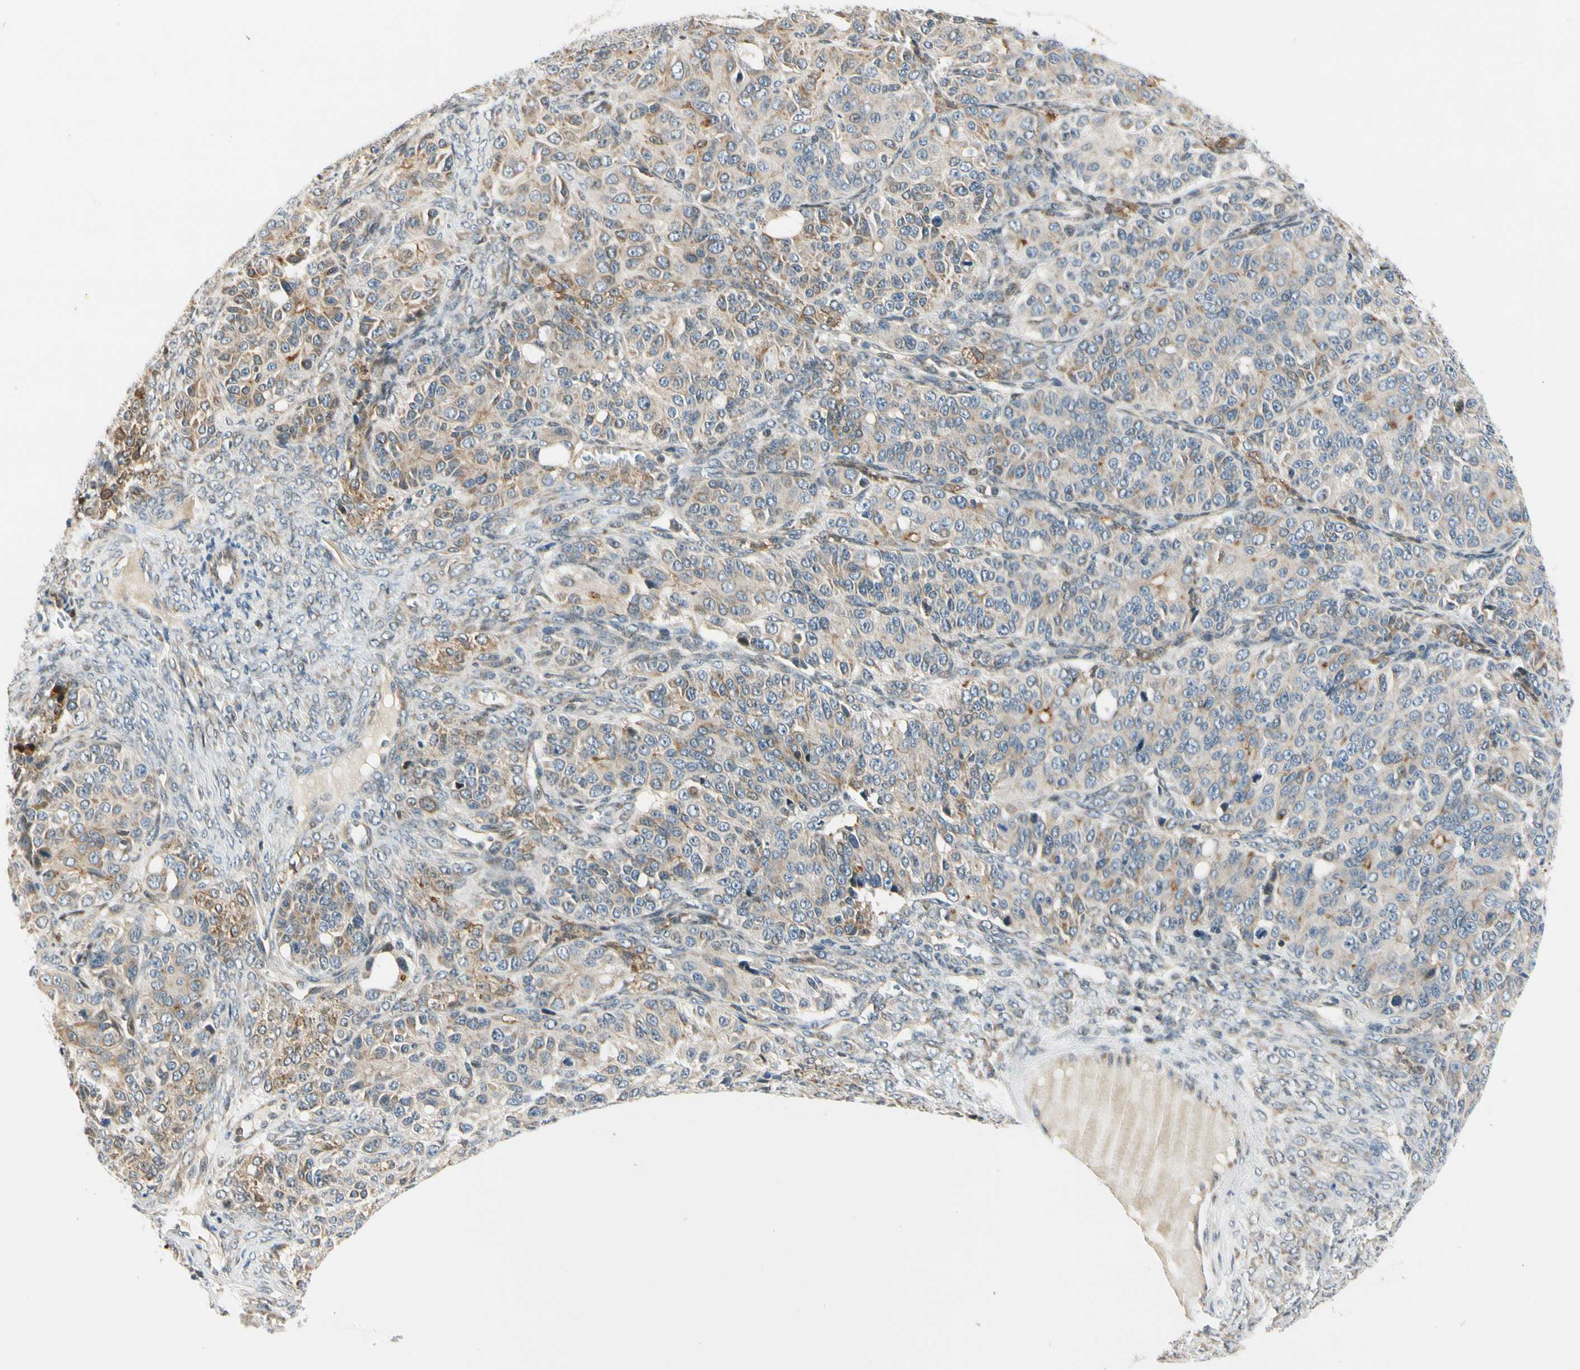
{"staining": {"intensity": "weak", "quantity": "25%-75%", "location": "cytoplasmic/membranous"}, "tissue": "ovarian cancer", "cell_type": "Tumor cells", "image_type": "cancer", "snomed": [{"axis": "morphology", "description": "Carcinoma, endometroid"}, {"axis": "topography", "description": "Ovary"}], "caption": "Human ovarian cancer (endometroid carcinoma) stained with a brown dye demonstrates weak cytoplasmic/membranous positive positivity in about 25%-75% of tumor cells.", "gene": "NPDC1", "patient": {"sex": "female", "age": 51}}